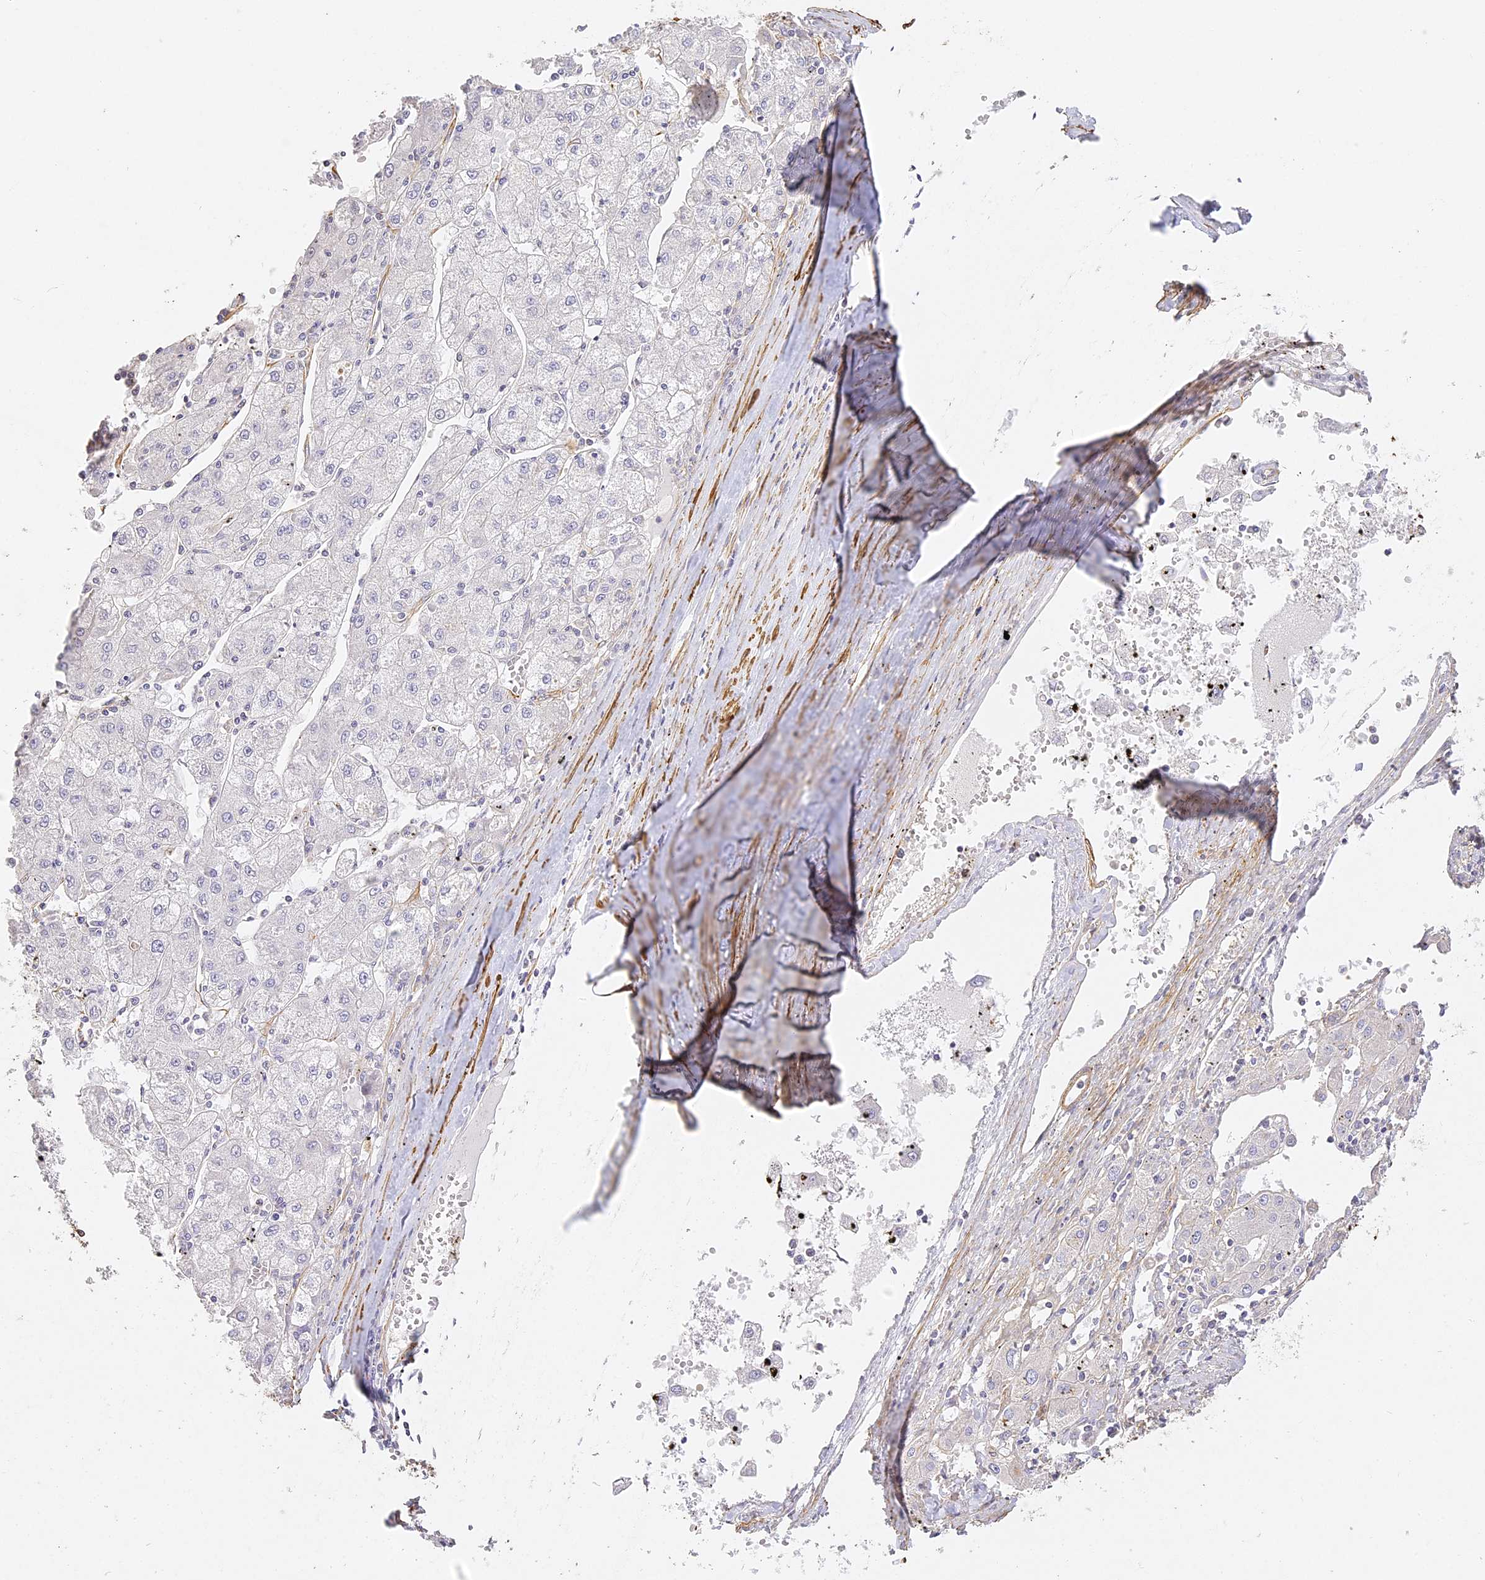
{"staining": {"intensity": "negative", "quantity": "none", "location": "none"}, "tissue": "liver cancer", "cell_type": "Tumor cells", "image_type": "cancer", "snomed": [{"axis": "morphology", "description": "Carcinoma, Hepatocellular, NOS"}, {"axis": "topography", "description": "Liver"}], "caption": "Liver cancer was stained to show a protein in brown. There is no significant staining in tumor cells.", "gene": "MED28", "patient": {"sex": "male", "age": 72}}